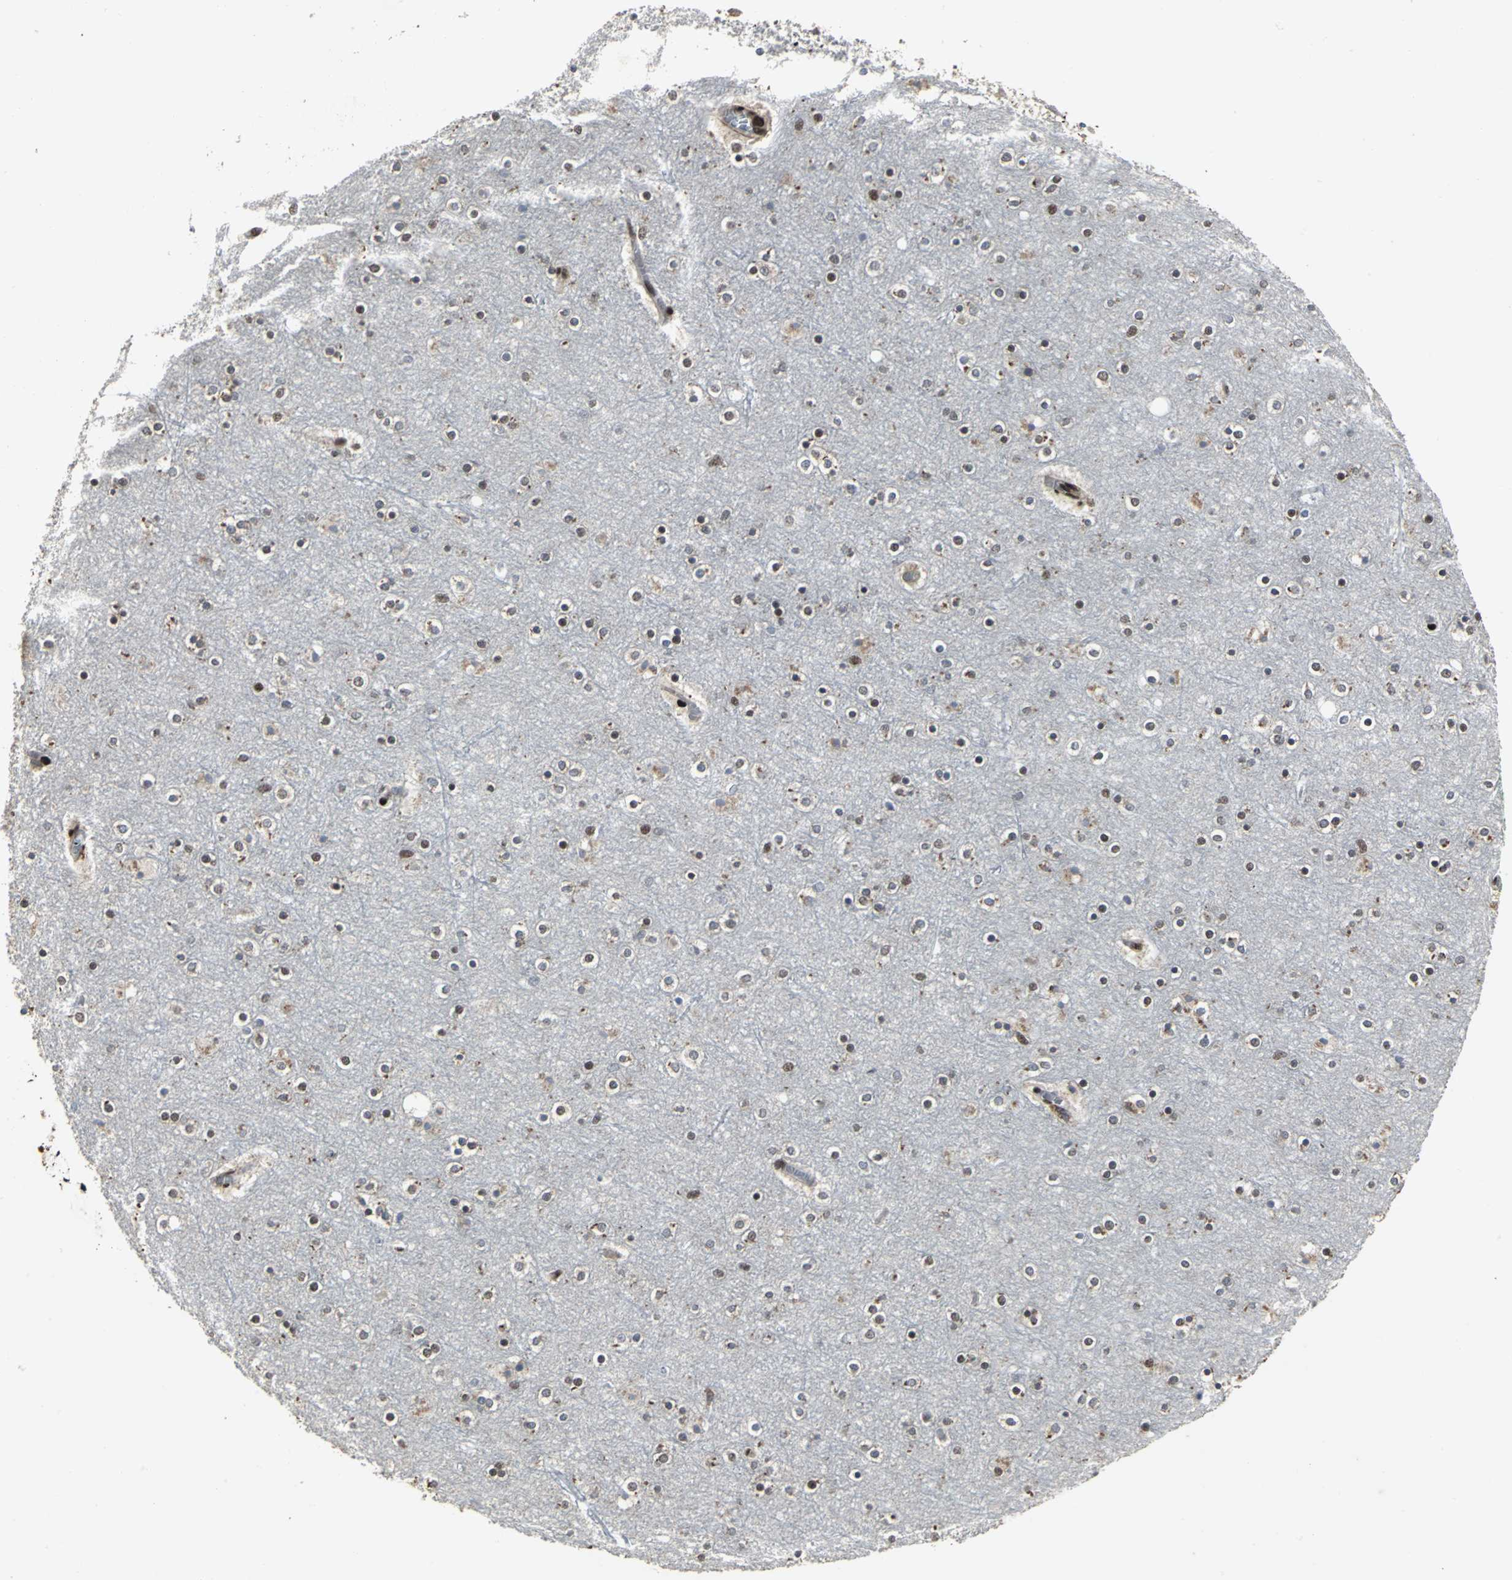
{"staining": {"intensity": "negative", "quantity": "none", "location": "none"}, "tissue": "cerebral cortex", "cell_type": "Endothelial cells", "image_type": "normal", "snomed": [{"axis": "morphology", "description": "Normal tissue, NOS"}, {"axis": "topography", "description": "Cerebral cortex"}], "caption": "DAB immunohistochemical staining of normal human cerebral cortex reveals no significant expression in endothelial cells.", "gene": "SRF", "patient": {"sex": "female", "age": 54}}